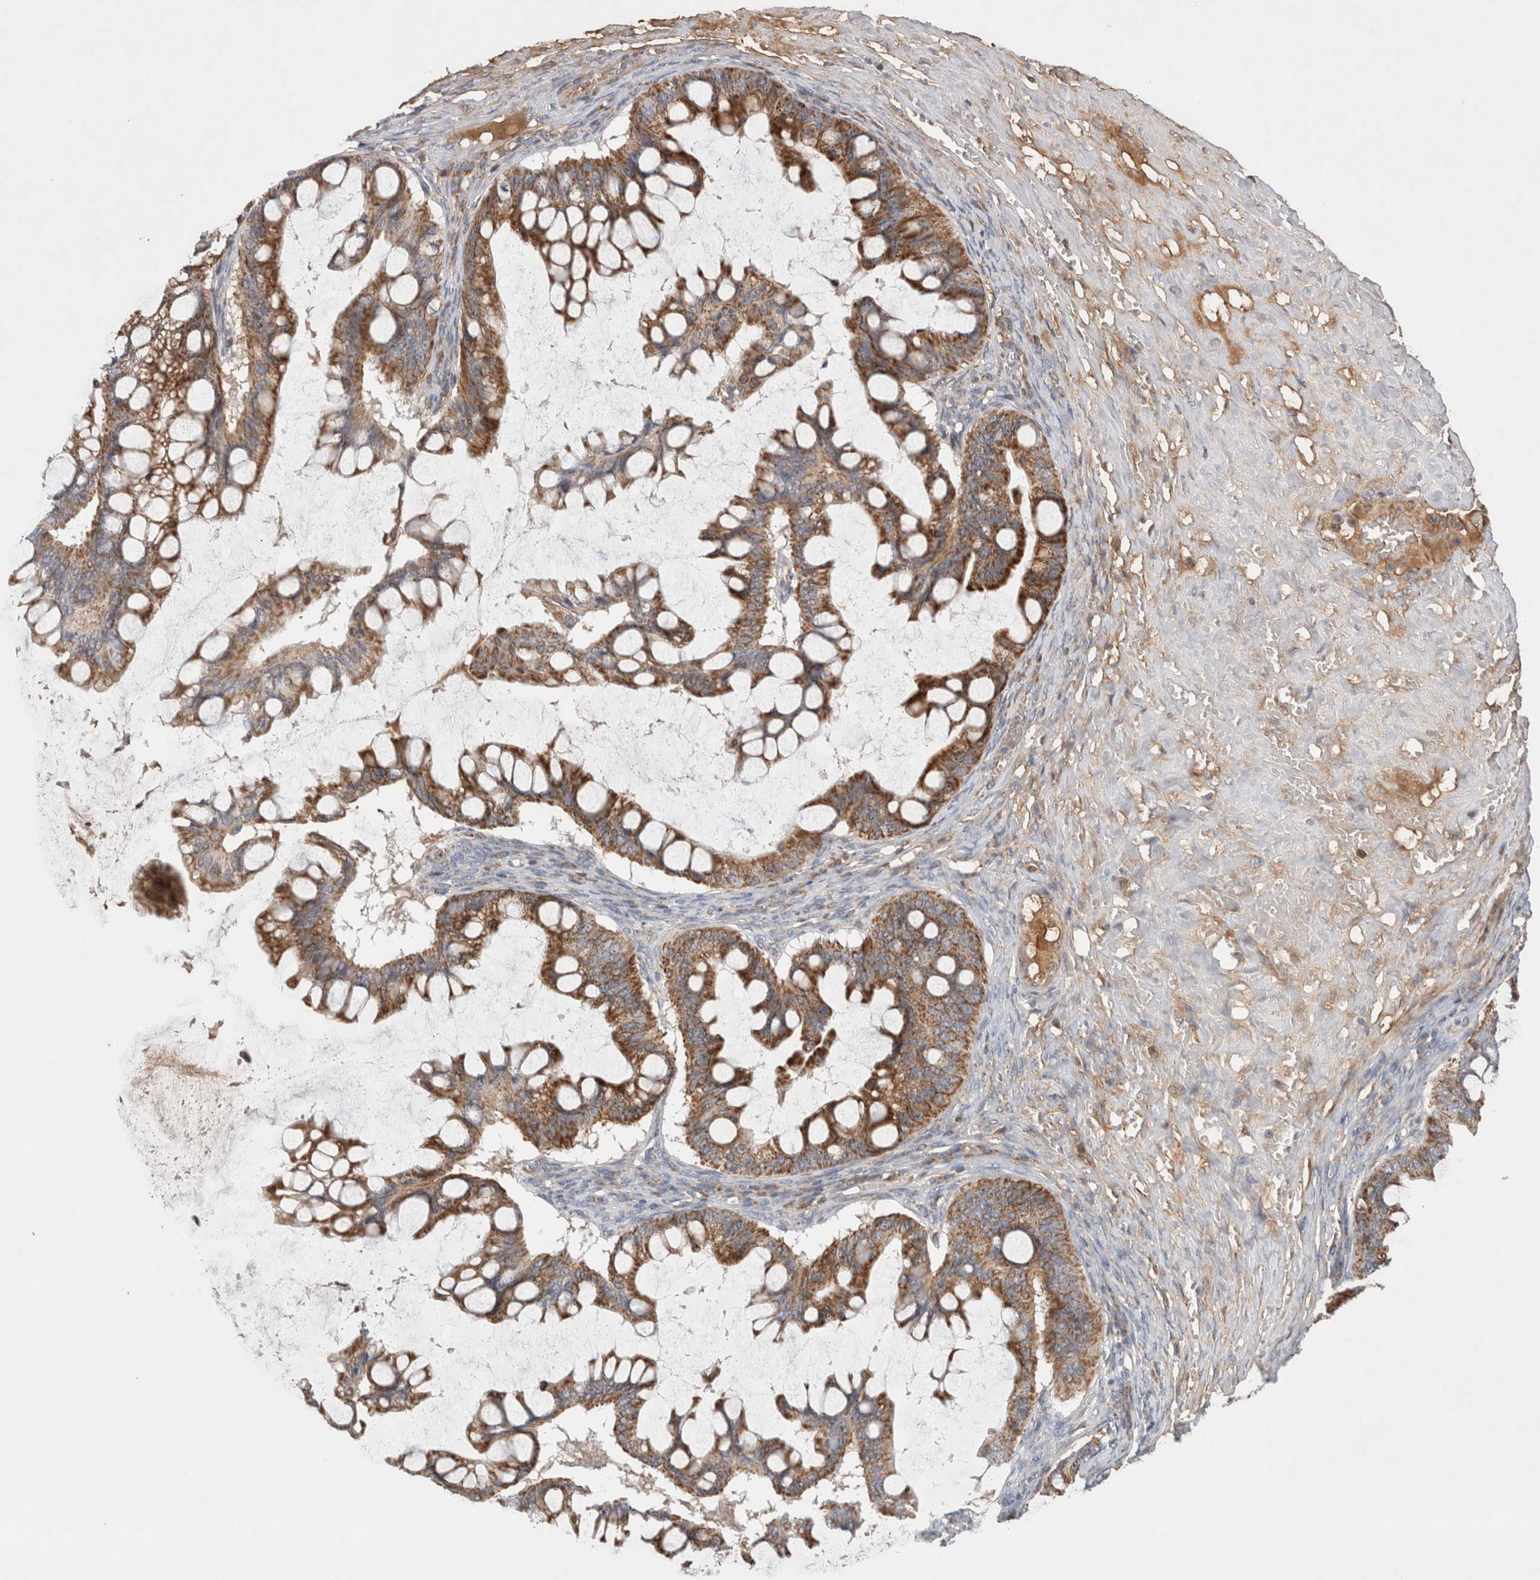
{"staining": {"intensity": "strong", "quantity": ">75%", "location": "cytoplasmic/membranous"}, "tissue": "ovarian cancer", "cell_type": "Tumor cells", "image_type": "cancer", "snomed": [{"axis": "morphology", "description": "Cystadenocarcinoma, mucinous, NOS"}, {"axis": "topography", "description": "Ovary"}], "caption": "Immunohistochemistry (IHC) of human mucinous cystadenocarcinoma (ovarian) shows high levels of strong cytoplasmic/membranous expression in approximately >75% of tumor cells.", "gene": "MRPS28", "patient": {"sex": "female", "age": 73}}